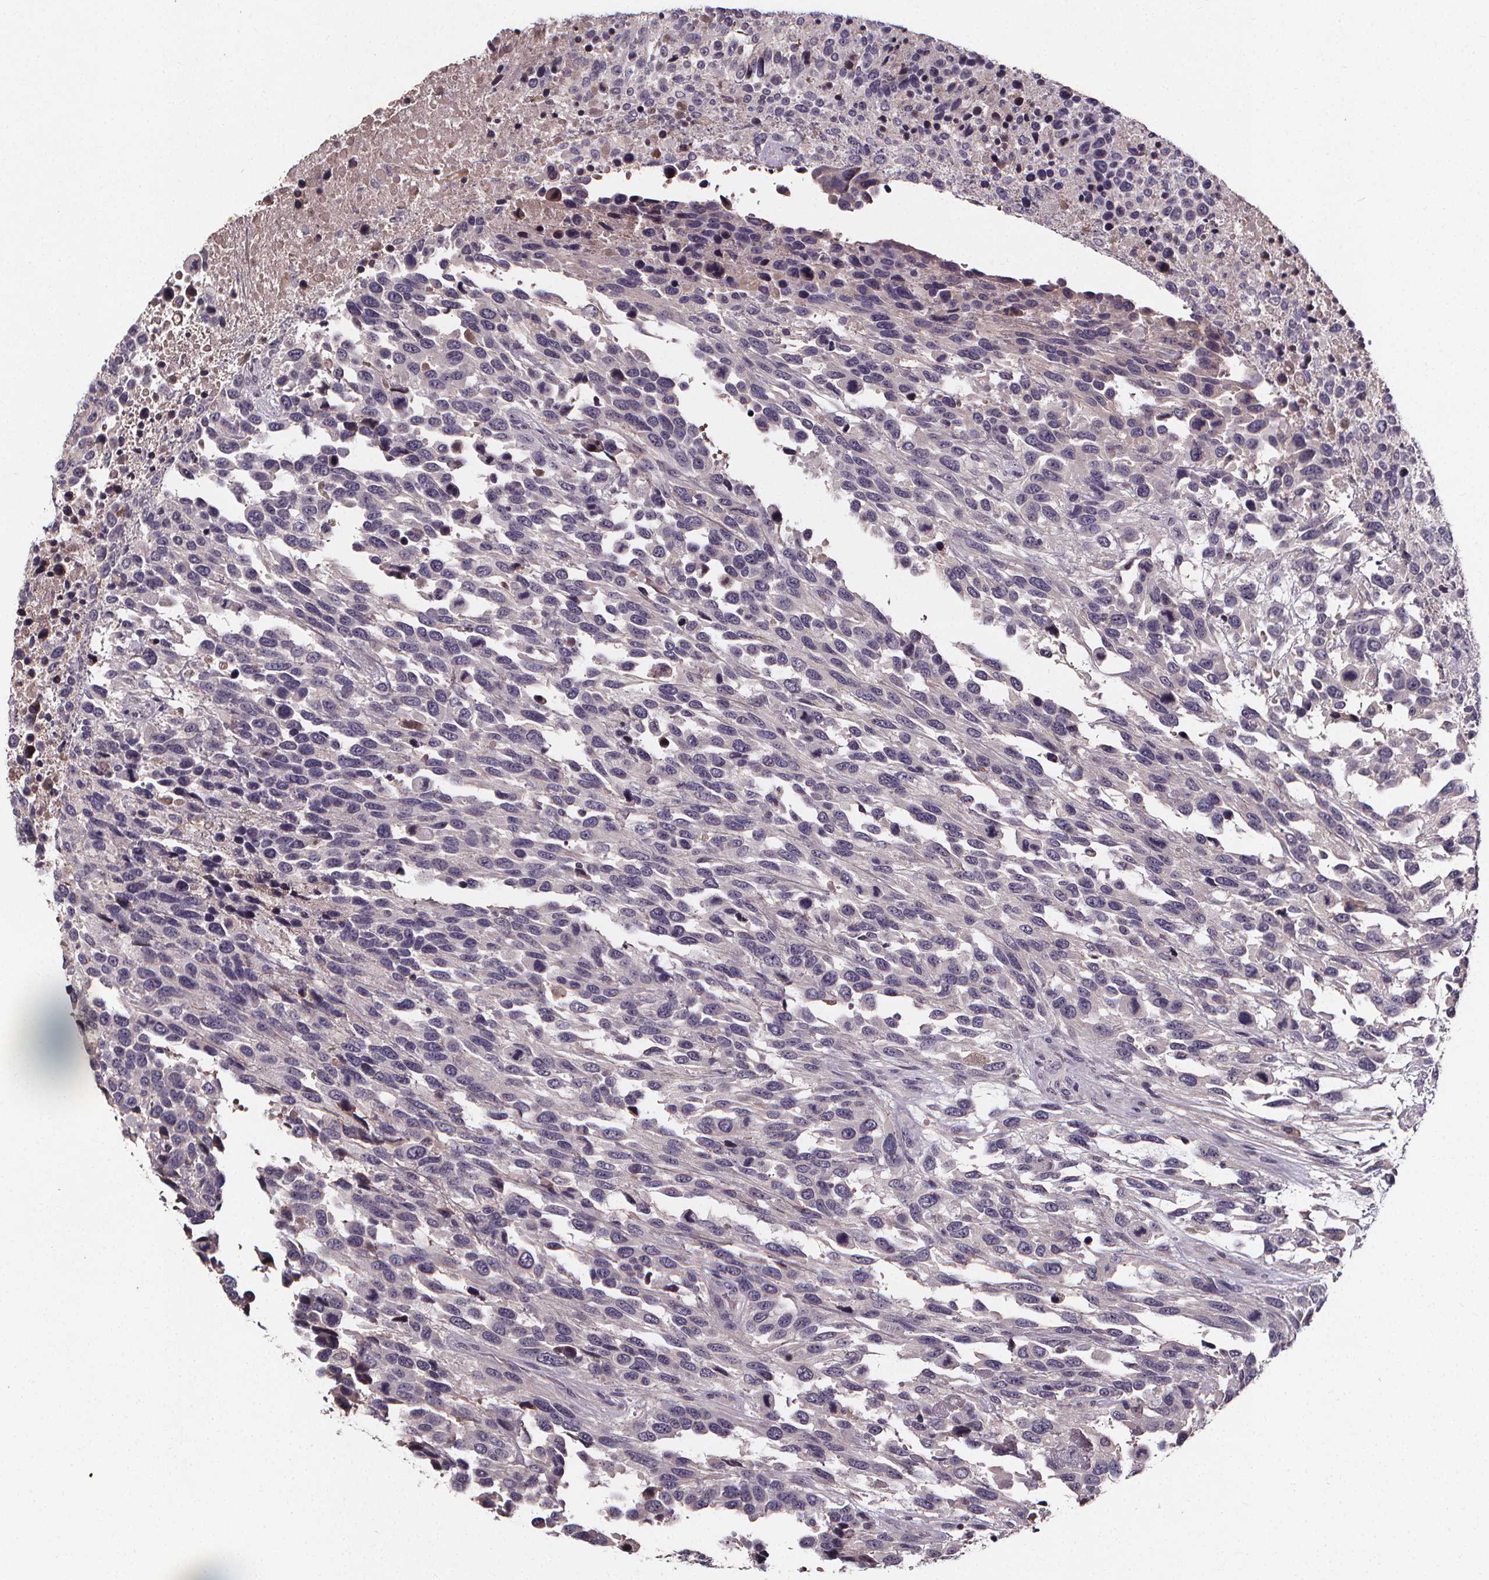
{"staining": {"intensity": "negative", "quantity": "none", "location": "none"}, "tissue": "urothelial cancer", "cell_type": "Tumor cells", "image_type": "cancer", "snomed": [{"axis": "morphology", "description": "Urothelial carcinoma, High grade"}, {"axis": "topography", "description": "Urinary bladder"}], "caption": "This is a histopathology image of immunohistochemistry staining of urothelial cancer, which shows no positivity in tumor cells.", "gene": "SPAG8", "patient": {"sex": "female", "age": 70}}